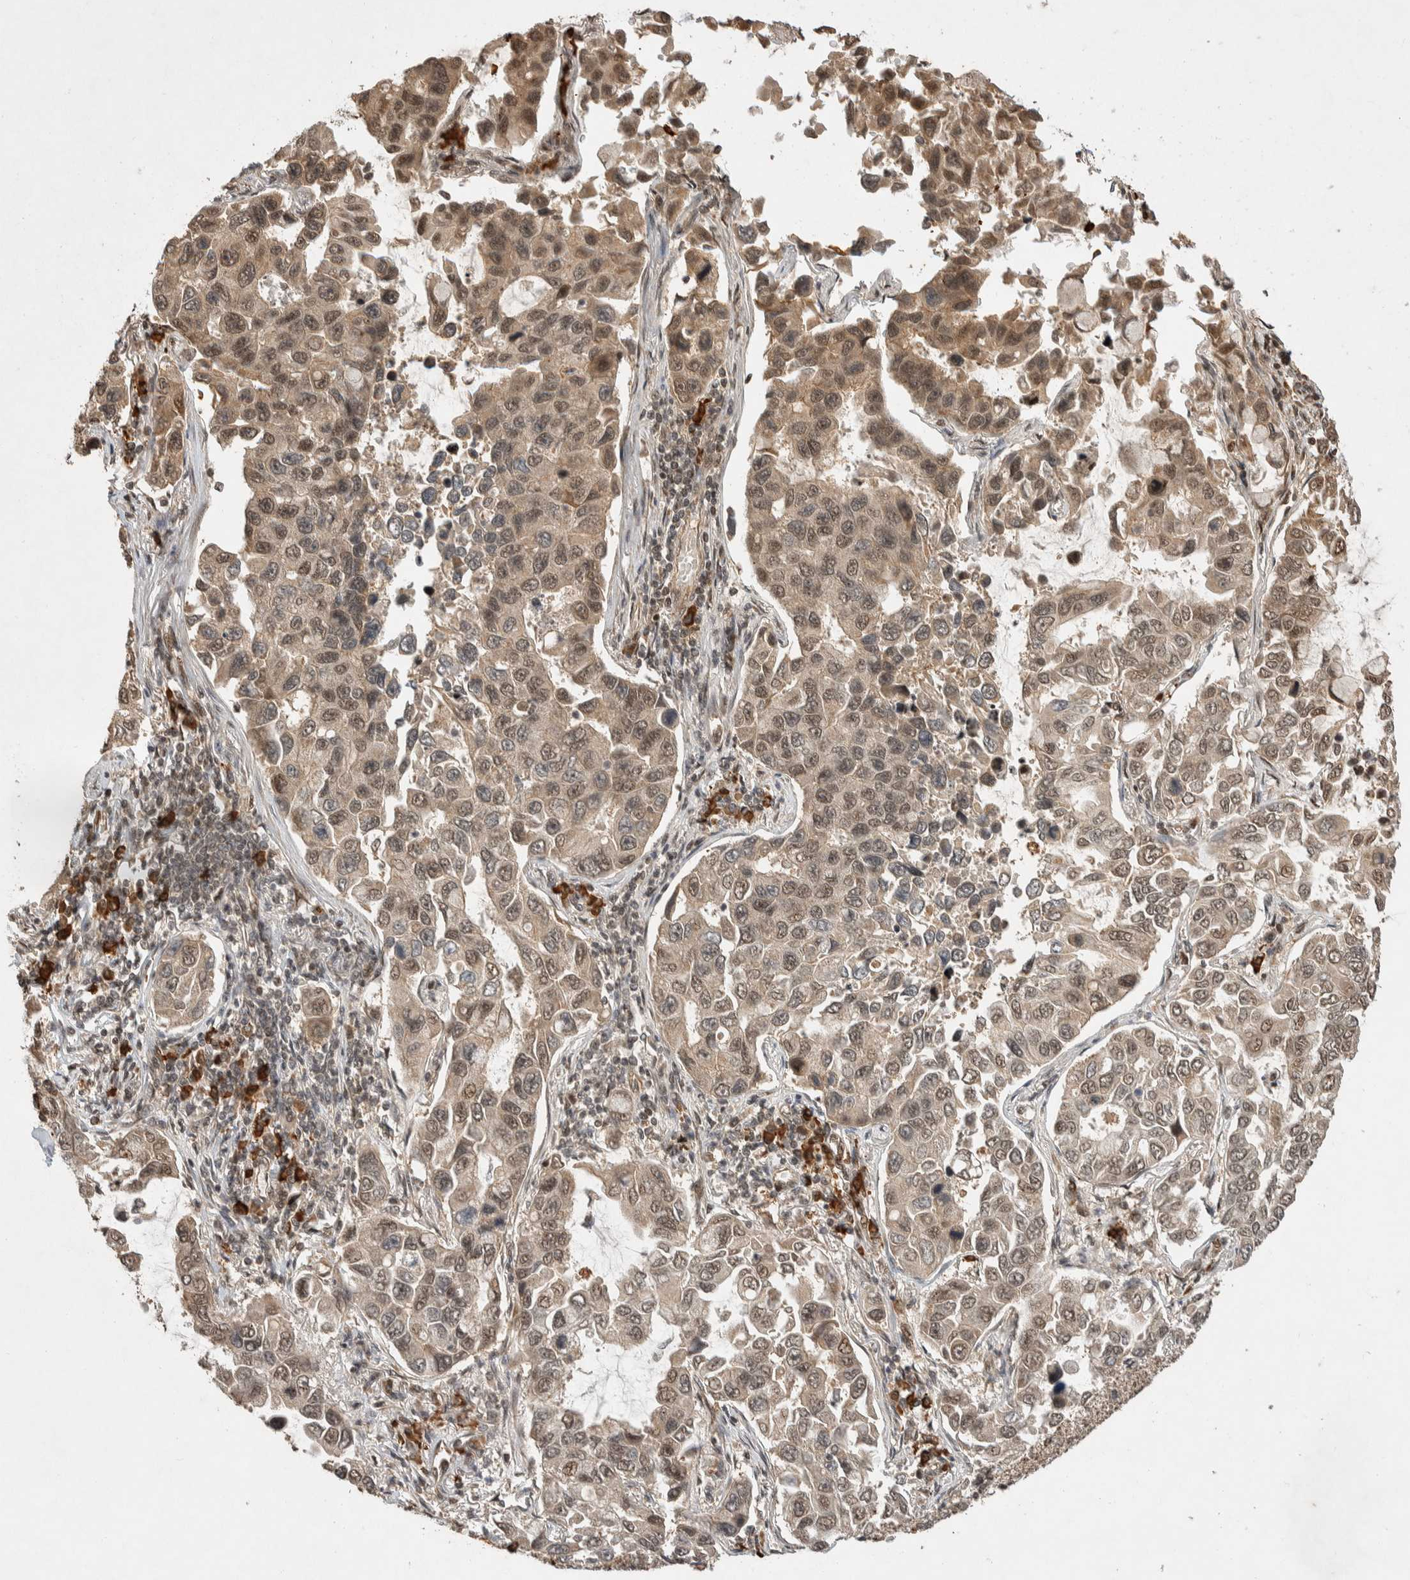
{"staining": {"intensity": "moderate", "quantity": ">75%", "location": "cytoplasmic/membranous,nuclear"}, "tissue": "lung cancer", "cell_type": "Tumor cells", "image_type": "cancer", "snomed": [{"axis": "morphology", "description": "Adenocarcinoma, NOS"}, {"axis": "topography", "description": "Lung"}], "caption": "Lung cancer (adenocarcinoma) stained with a brown dye exhibits moderate cytoplasmic/membranous and nuclear positive expression in about >75% of tumor cells.", "gene": "TOR1B", "patient": {"sex": "male", "age": 64}}